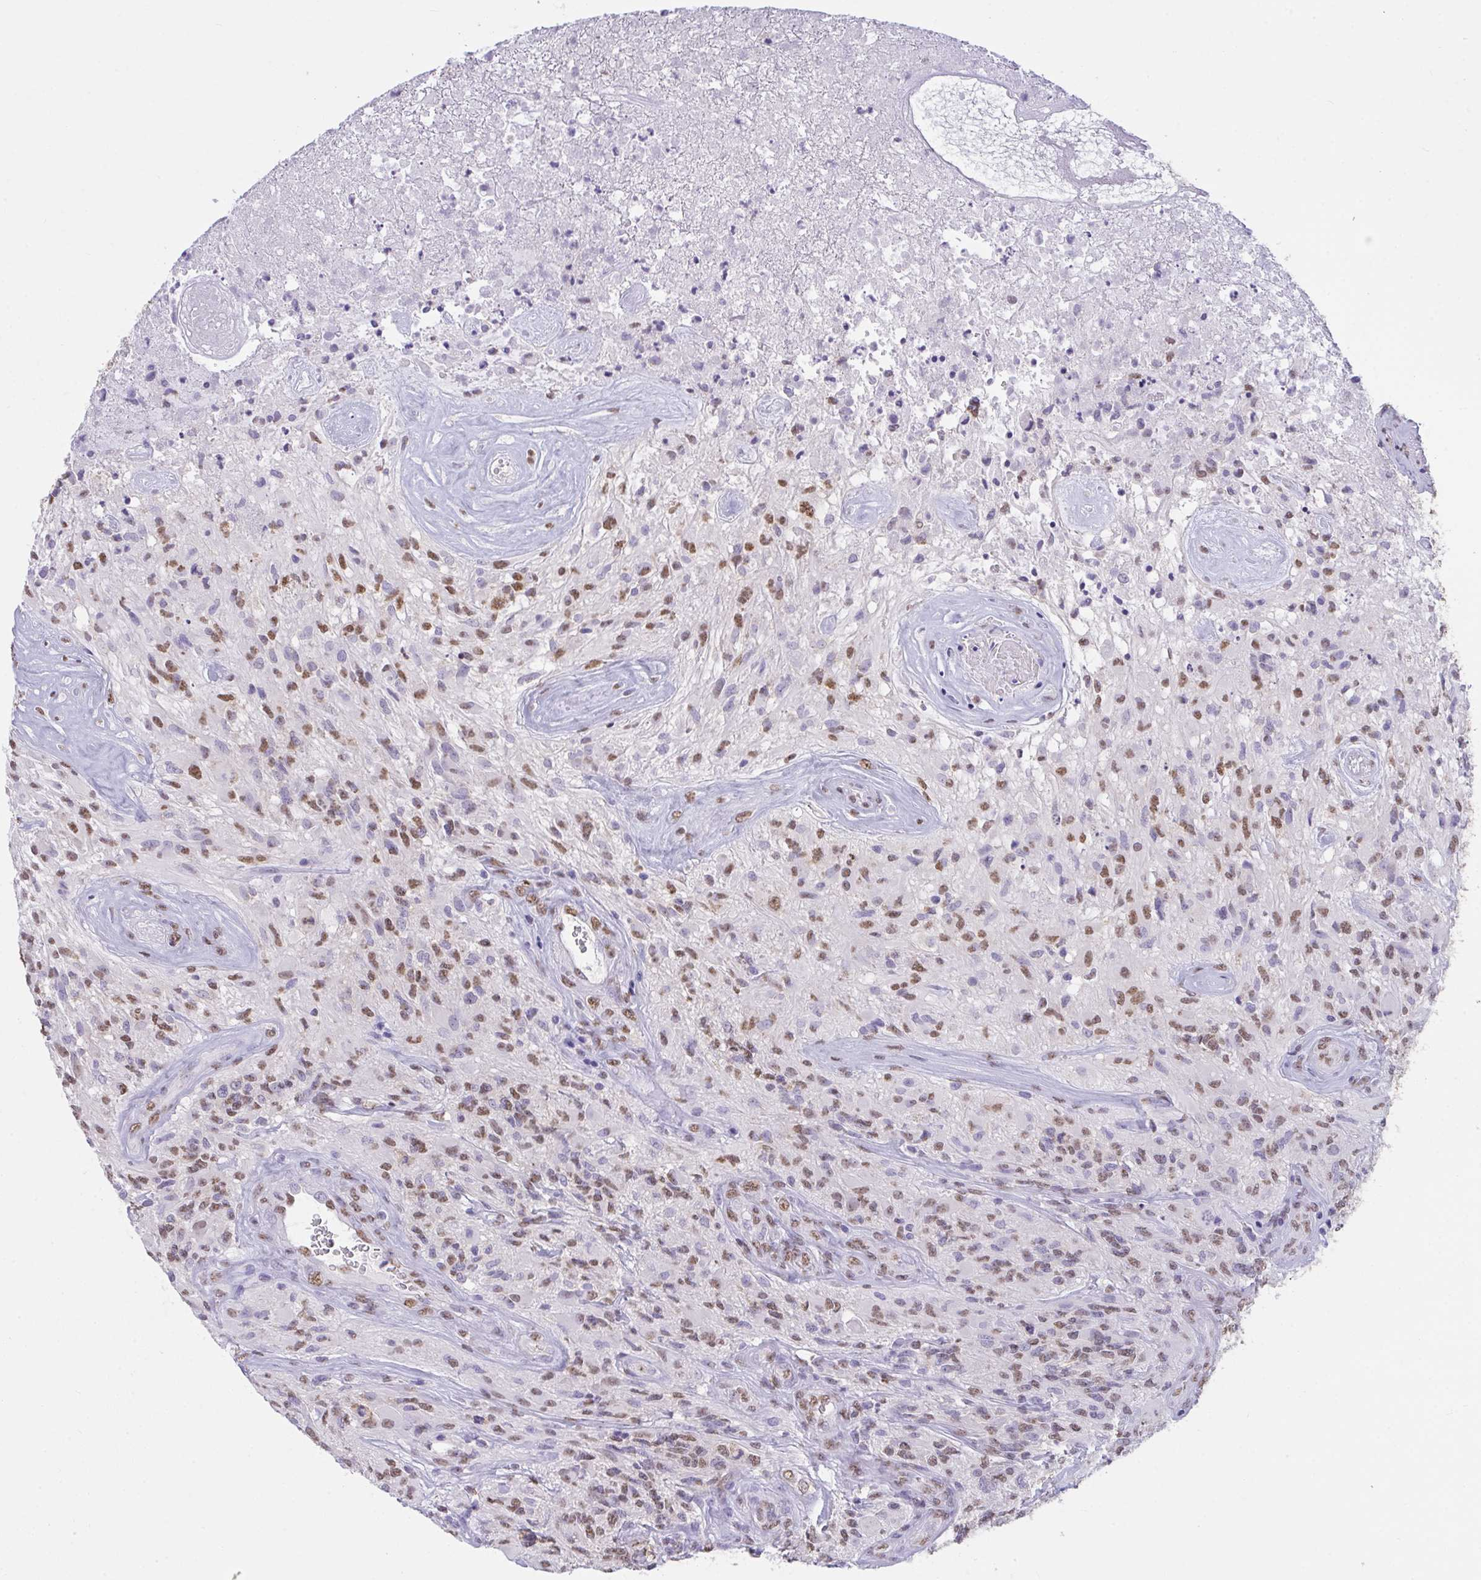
{"staining": {"intensity": "moderate", "quantity": ">75%", "location": "nuclear"}, "tissue": "glioma", "cell_type": "Tumor cells", "image_type": "cancer", "snomed": [{"axis": "morphology", "description": "Glioma, malignant, High grade"}, {"axis": "topography", "description": "Brain"}], "caption": "Human malignant glioma (high-grade) stained for a protein (brown) shows moderate nuclear positive positivity in about >75% of tumor cells.", "gene": "SEMA6B", "patient": {"sex": "female", "age": 65}}